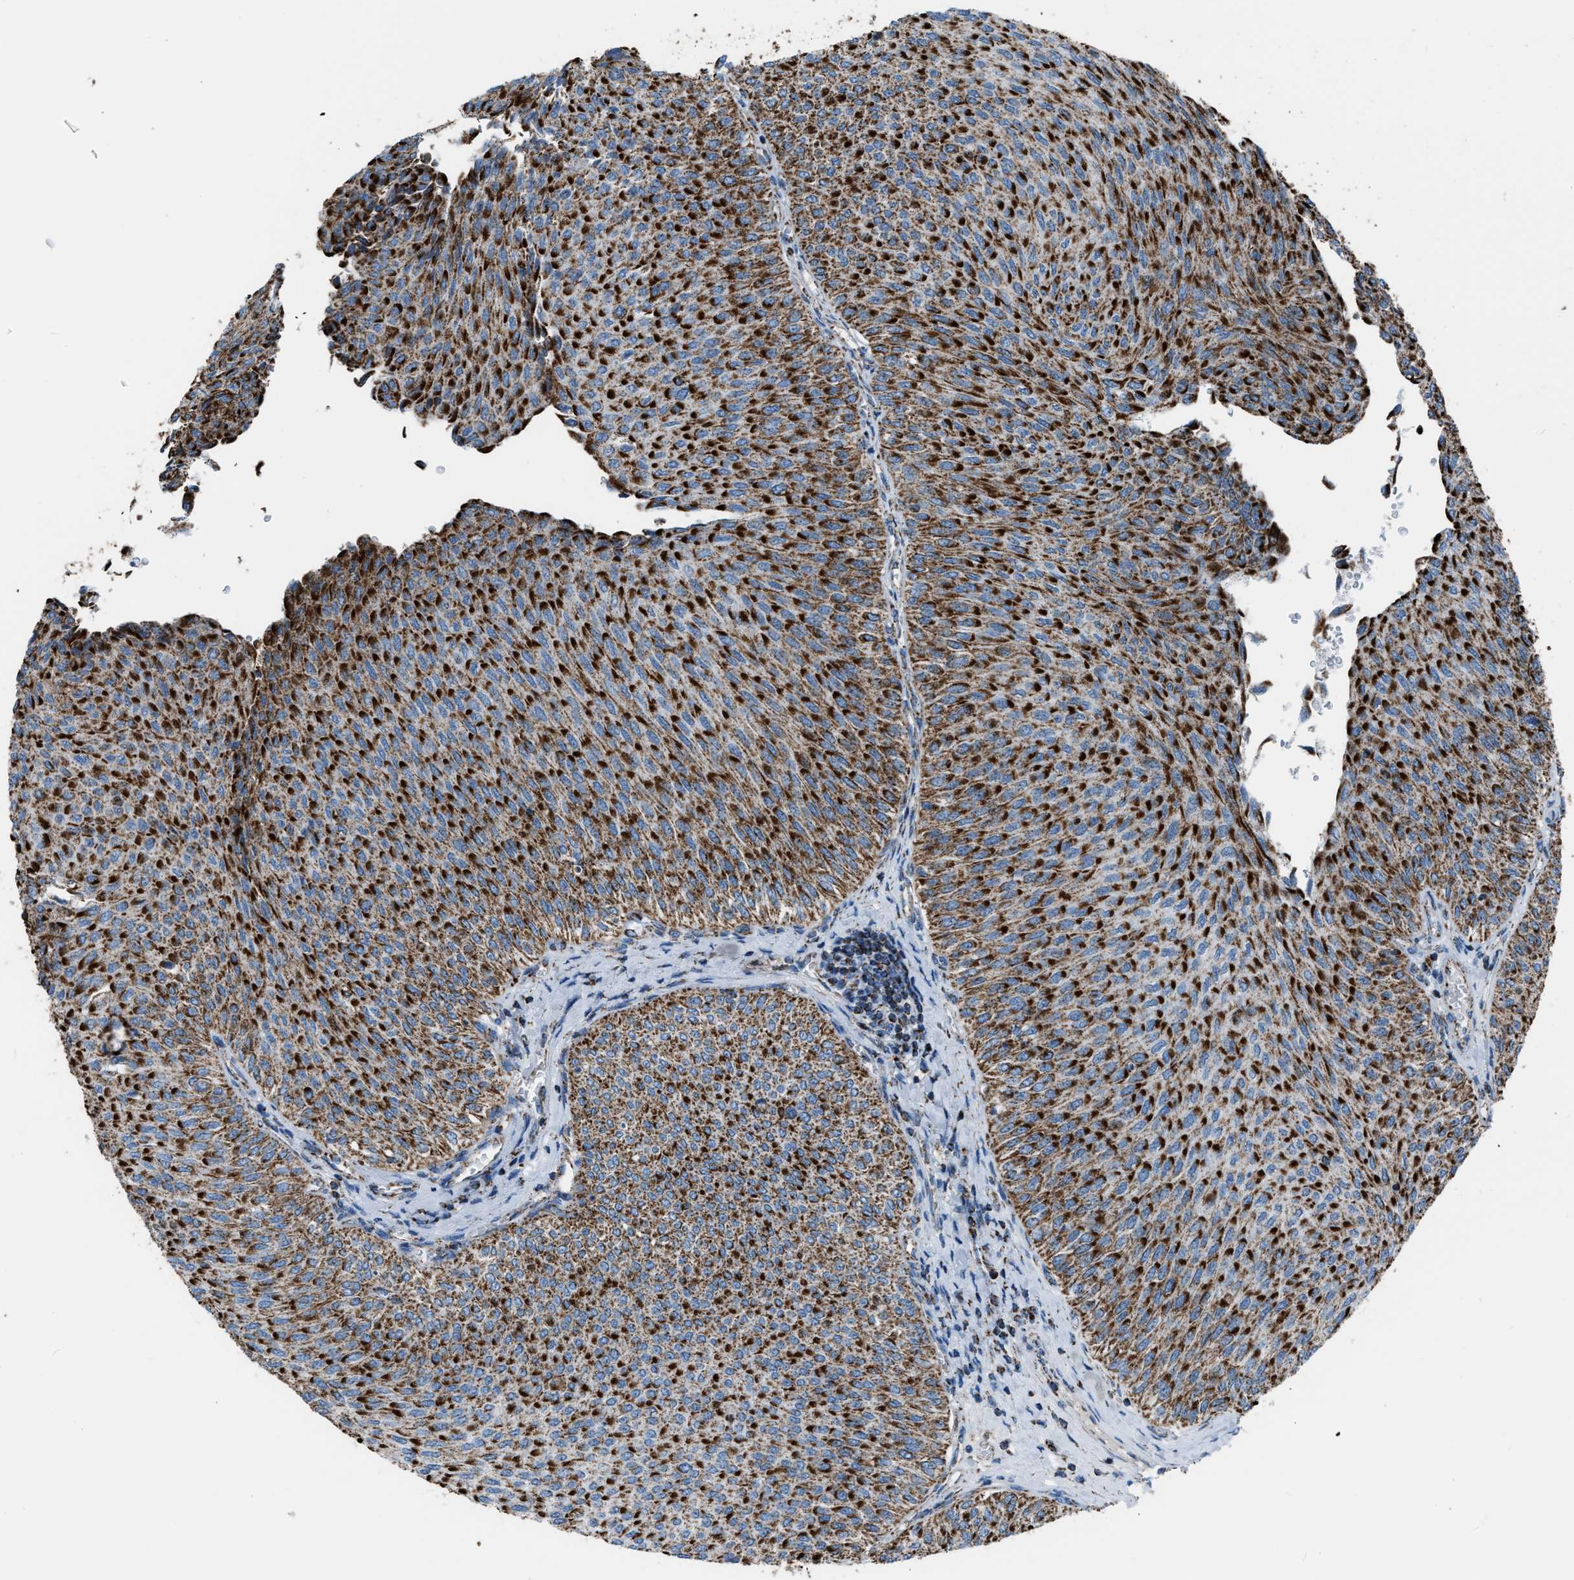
{"staining": {"intensity": "strong", "quantity": ">75%", "location": "cytoplasmic/membranous"}, "tissue": "urothelial cancer", "cell_type": "Tumor cells", "image_type": "cancer", "snomed": [{"axis": "morphology", "description": "Urothelial carcinoma, Low grade"}, {"axis": "topography", "description": "Urinary bladder"}], "caption": "A brown stain labels strong cytoplasmic/membranous expression of a protein in urothelial cancer tumor cells.", "gene": "MDH2", "patient": {"sex": "male", "age": 78}}